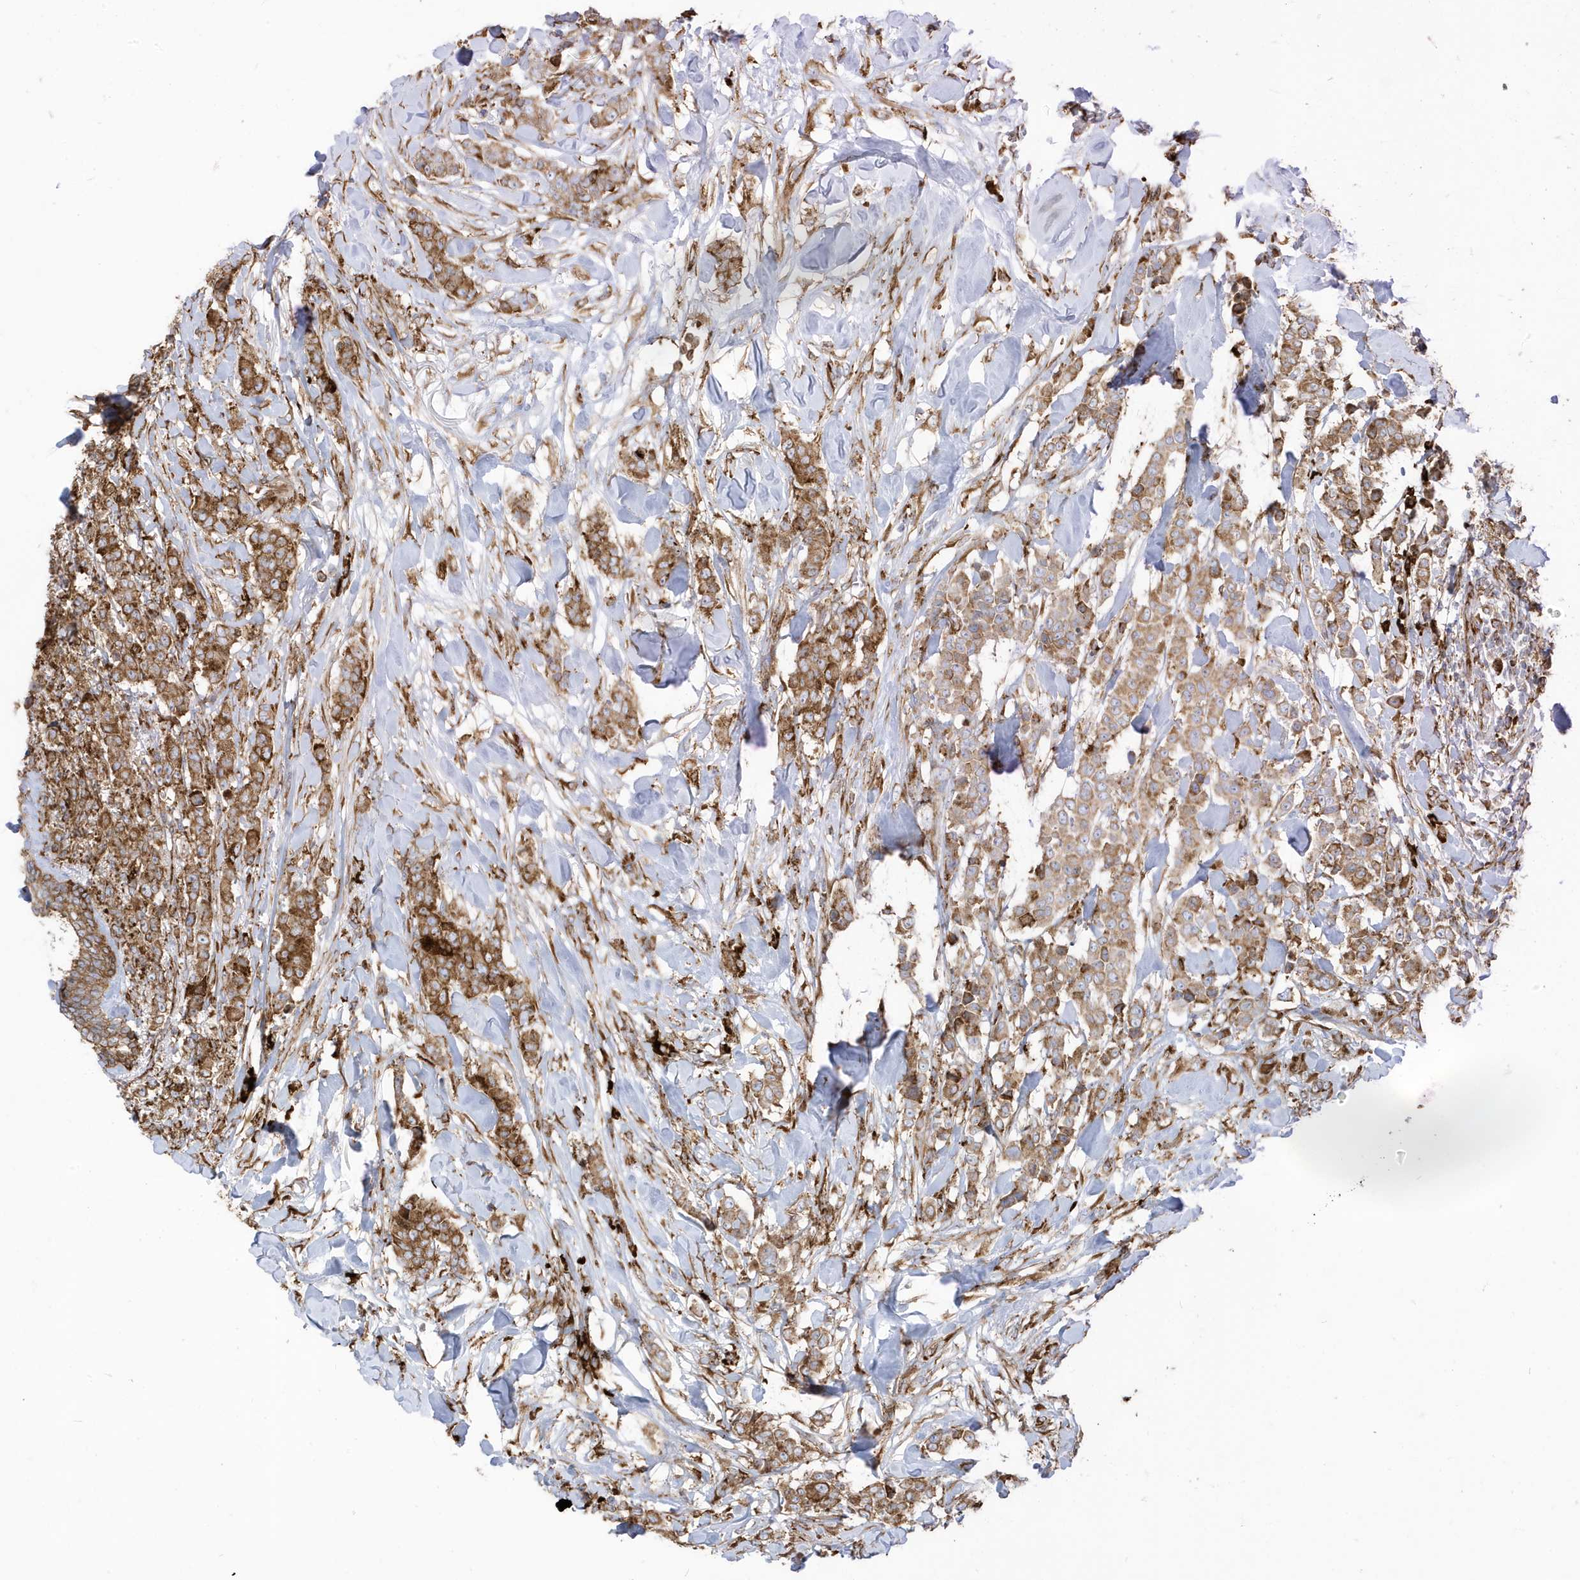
{"staining": {"intensity": "strong", "quantity": ">75%", "location": "cytoplasmic/membranous"}, "tissue": "breast cancer", "cell_type": "Tumor cells", "image_type": "cancer", "snomed": [{"axis": "morphology", "description": "Duct carcinoma"}, {"axis": "topography", "description": "Breast"}], "caption": "Protein analysis of breast infiltrating ductal carcinoma tissue displays strong cytoplasmic/membranous positivity in about >75% of tumor cells.", "gene": "PDIA6", "patient": {"sex": "female", "age": 40}}